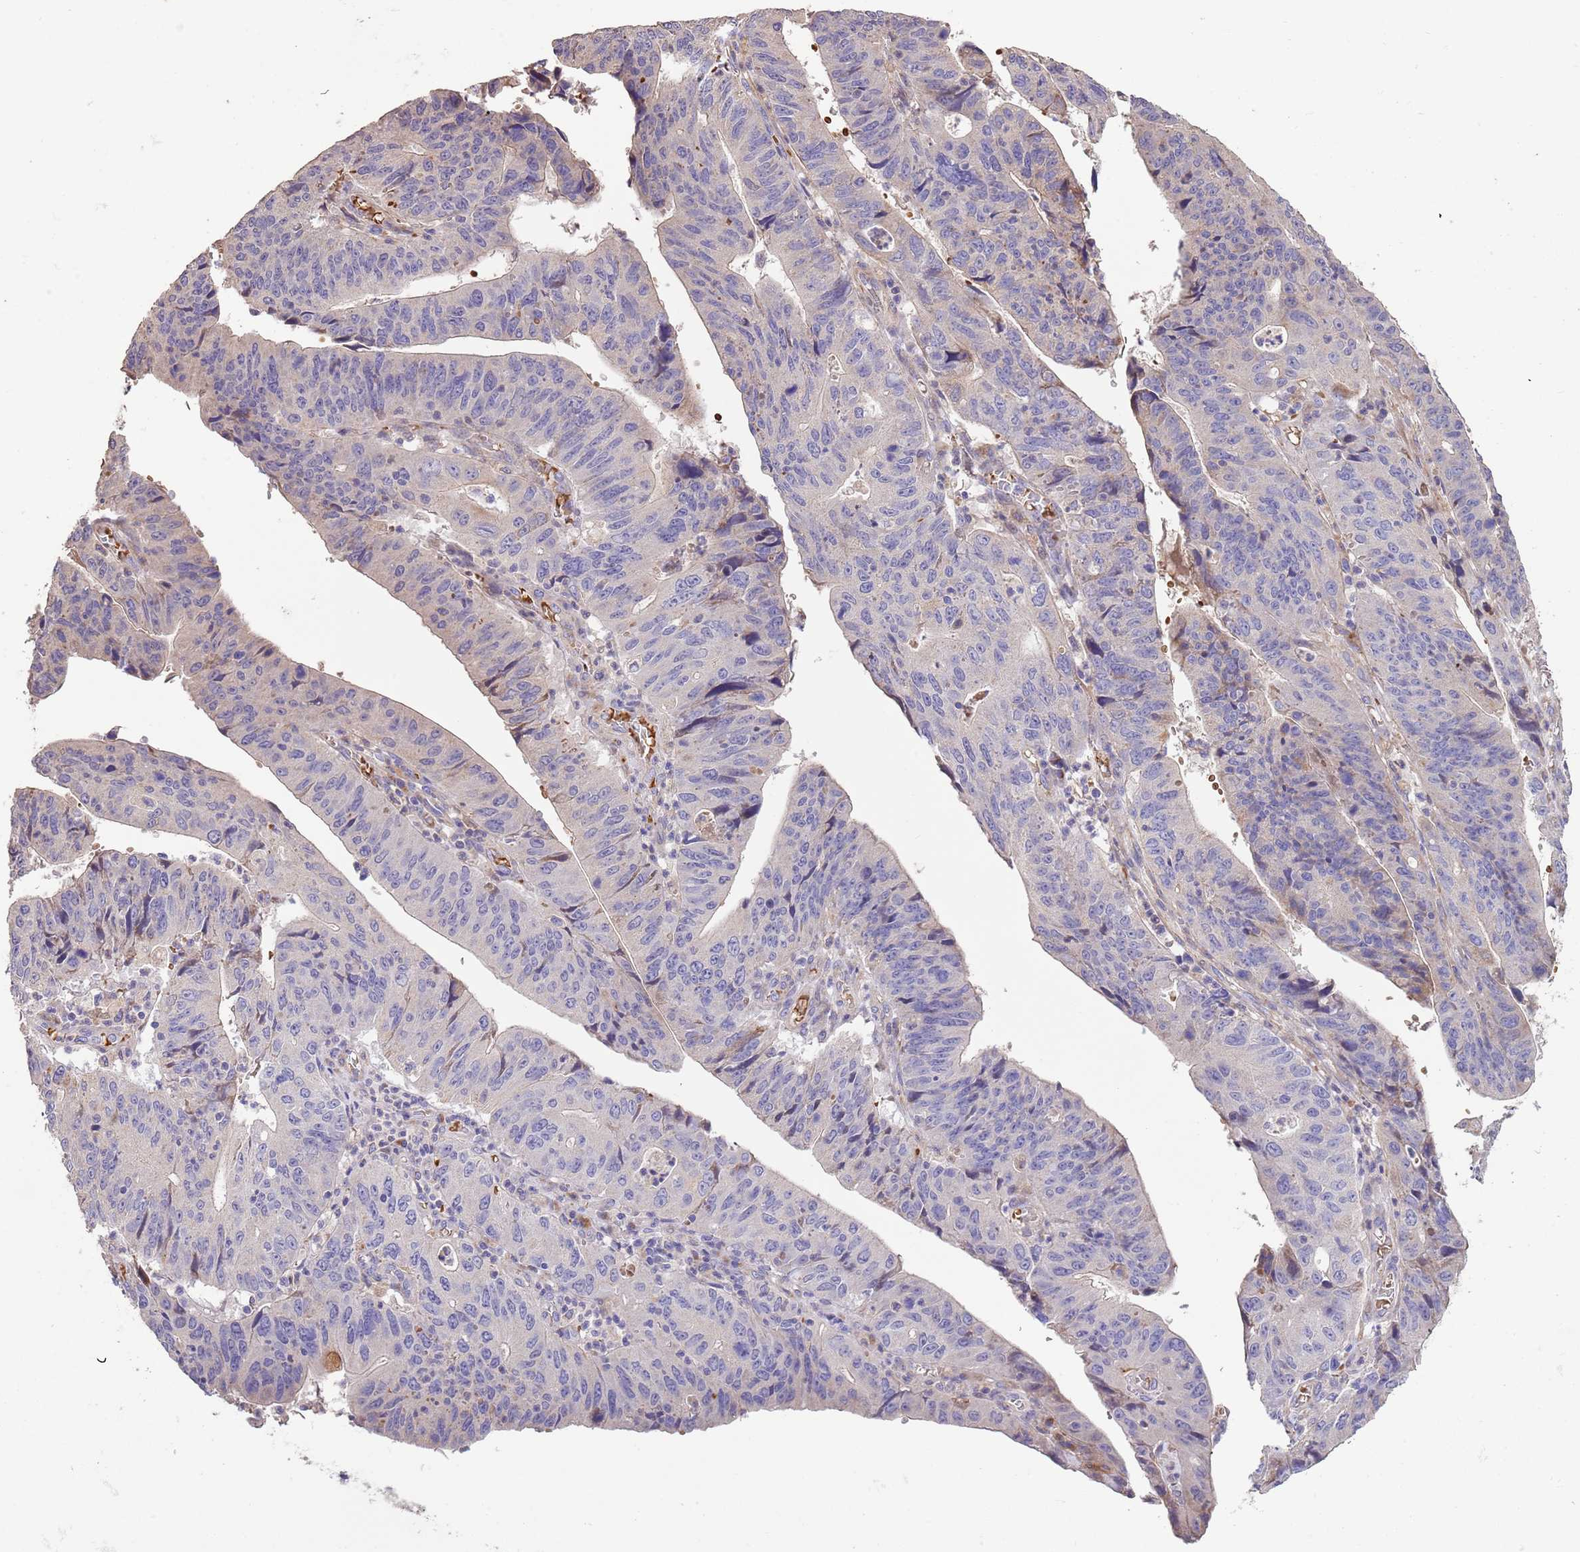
{"staining": {"intensity": "negative", "quantity": "none", "location": "none"}, "tissue": "stomach cancer", "cell_type": "Tumor cells", "image_type": "cancer", "snomed": [{"axis": "morphology", "description": "Adenocarcinoma, NOS"}, {"axis": "topography", "description": "Stomach"}], "caption": "An IHC histopathology image of stomach cancer is shown. There is no staining in tumor cells of stomach cancer.", "gene": "PIGA", "patient": {"sex": "male", "age": 59}}